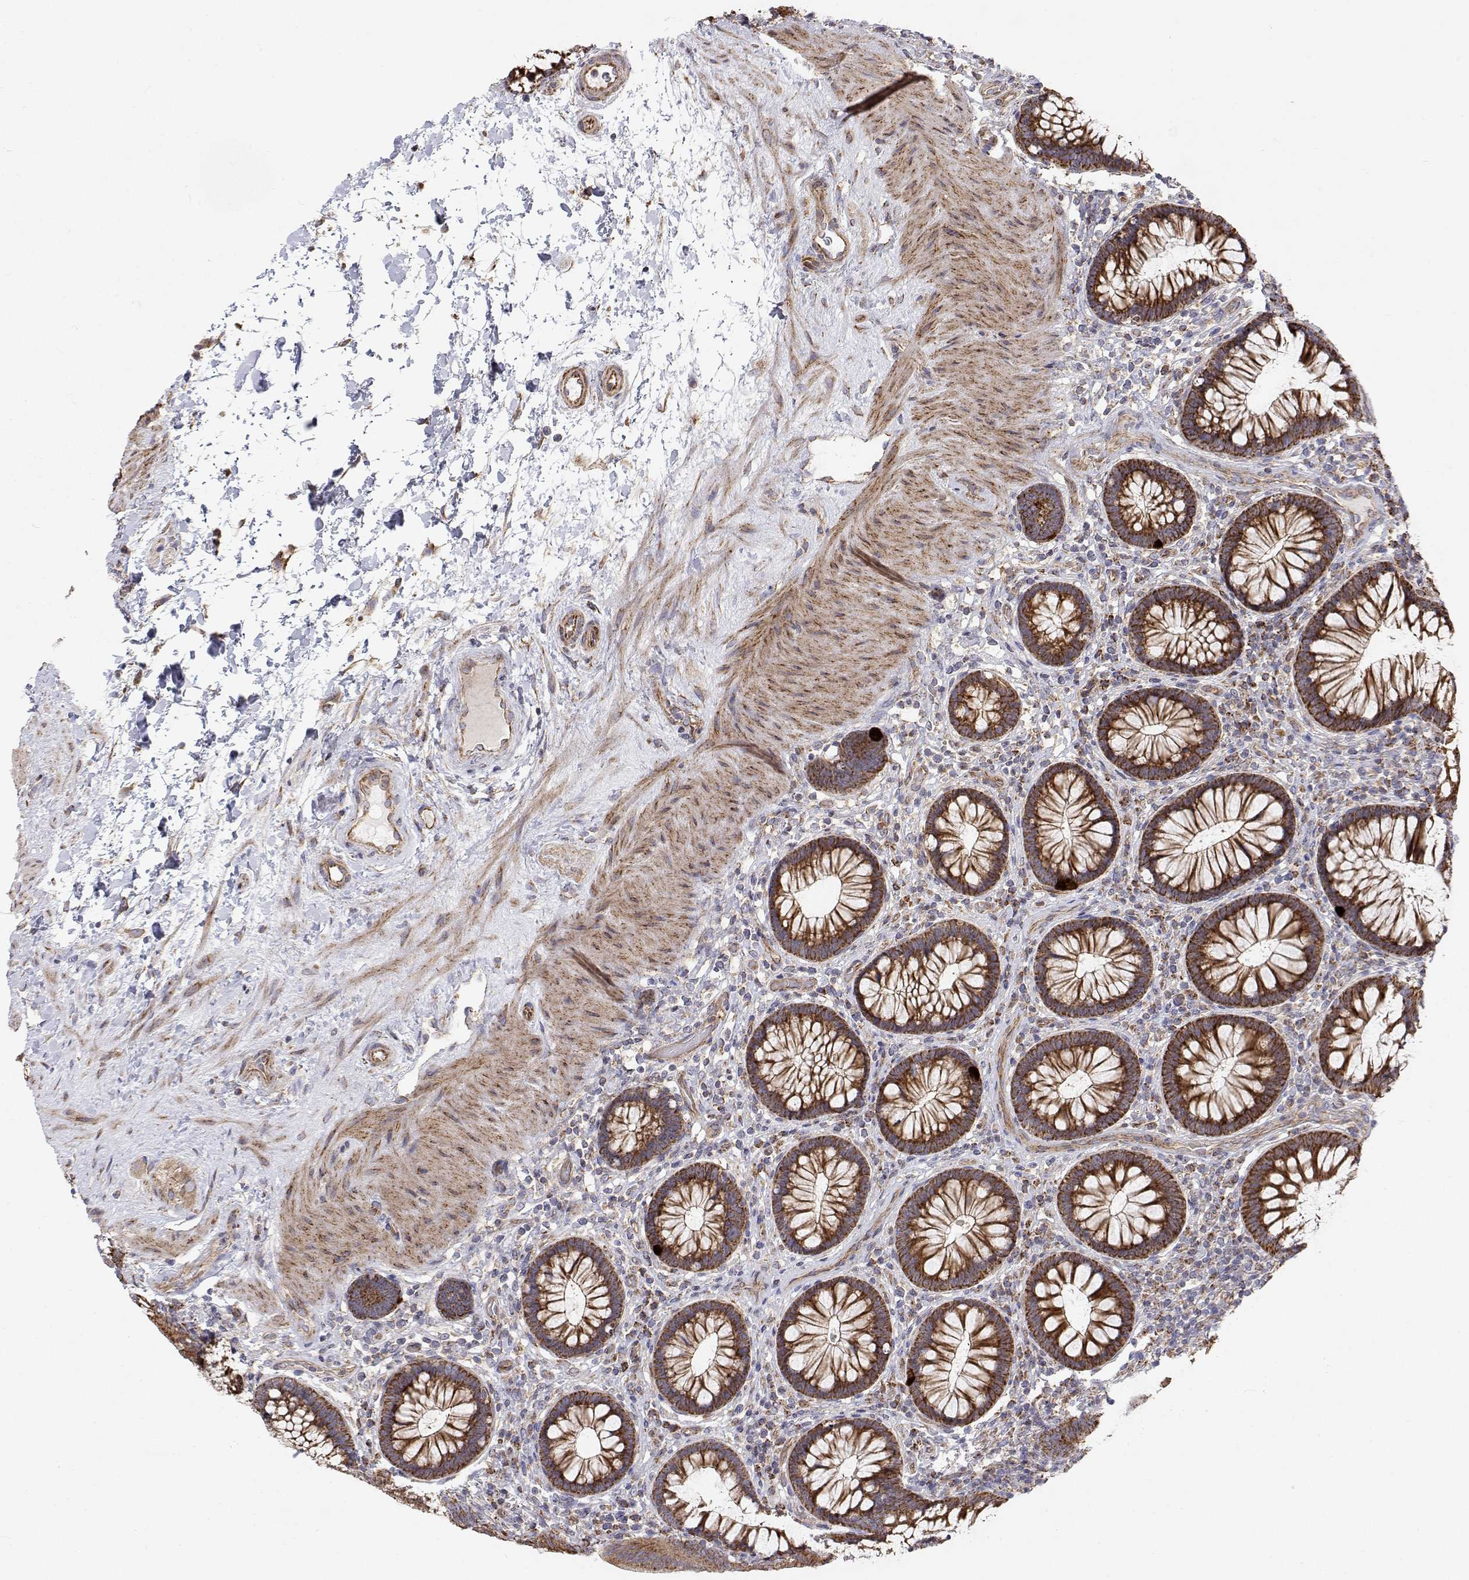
{"staining": {"intensity": "strong", "quantity": ">75%", "location": "cytoplasmic/membranous"}, "tissue": "colon", "cell_type": "Endothelial cells", "image_type": "normal", "snomed": [{"axis": "morphology", "description": "Normal tissue, NOS"}, {"axis": "morphology", "description": "Adenoma, NOS"}, {"axis": "topography", "description": "Soft tissue"}, {"axis": "topography", "description": "Colon"}], "caption": "Protein staining of benign colon reveals strong cytoplasmic/membranous expression in approximately >75% of endothelial cells. (DAB IHC, brown staining for protein, blue staining for nuclei).", "gene": "SPICE1", "patient": {"sex": "male", "age": 47}}